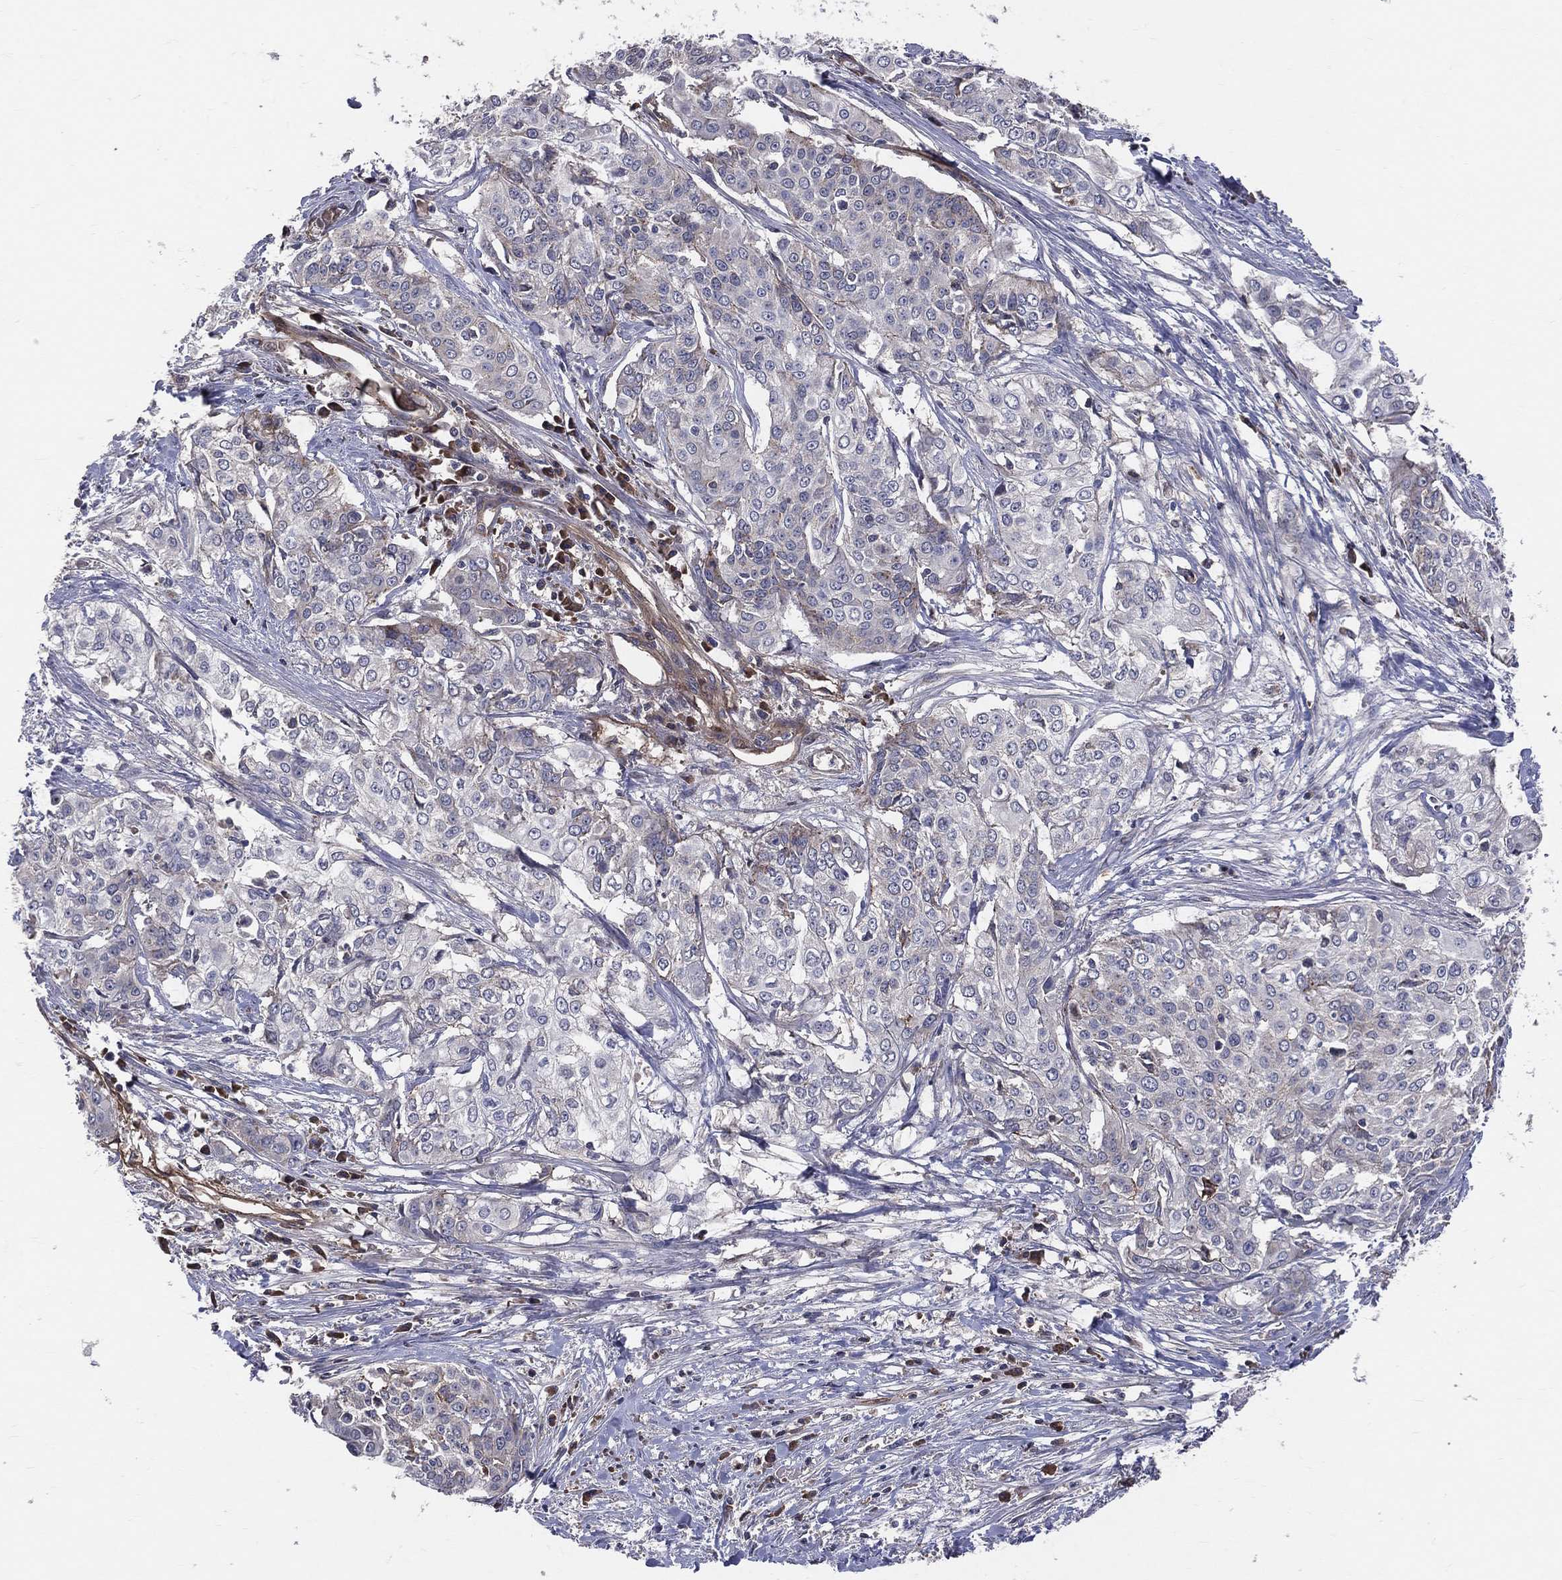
{"staining": {"intensity": "negative", "quantity": "none", "location": "none"}, "tissue": "cervical cancer", "cell_type": "Tumor cells", "image_type": "cancer", "snomed": [{"axis": "morphology", "description": "Squamous cell carcinoma, NOS"}, {"axis": "topography", "description": "Cervix"}], "caption": "IHC micrograph of neoplastic tissue: human cervical cancer stained with DAB reveals no significant protein expression in tumor cells.", "gene": "ENTPD1", "patient": {"sex": "female", "age": 39}}